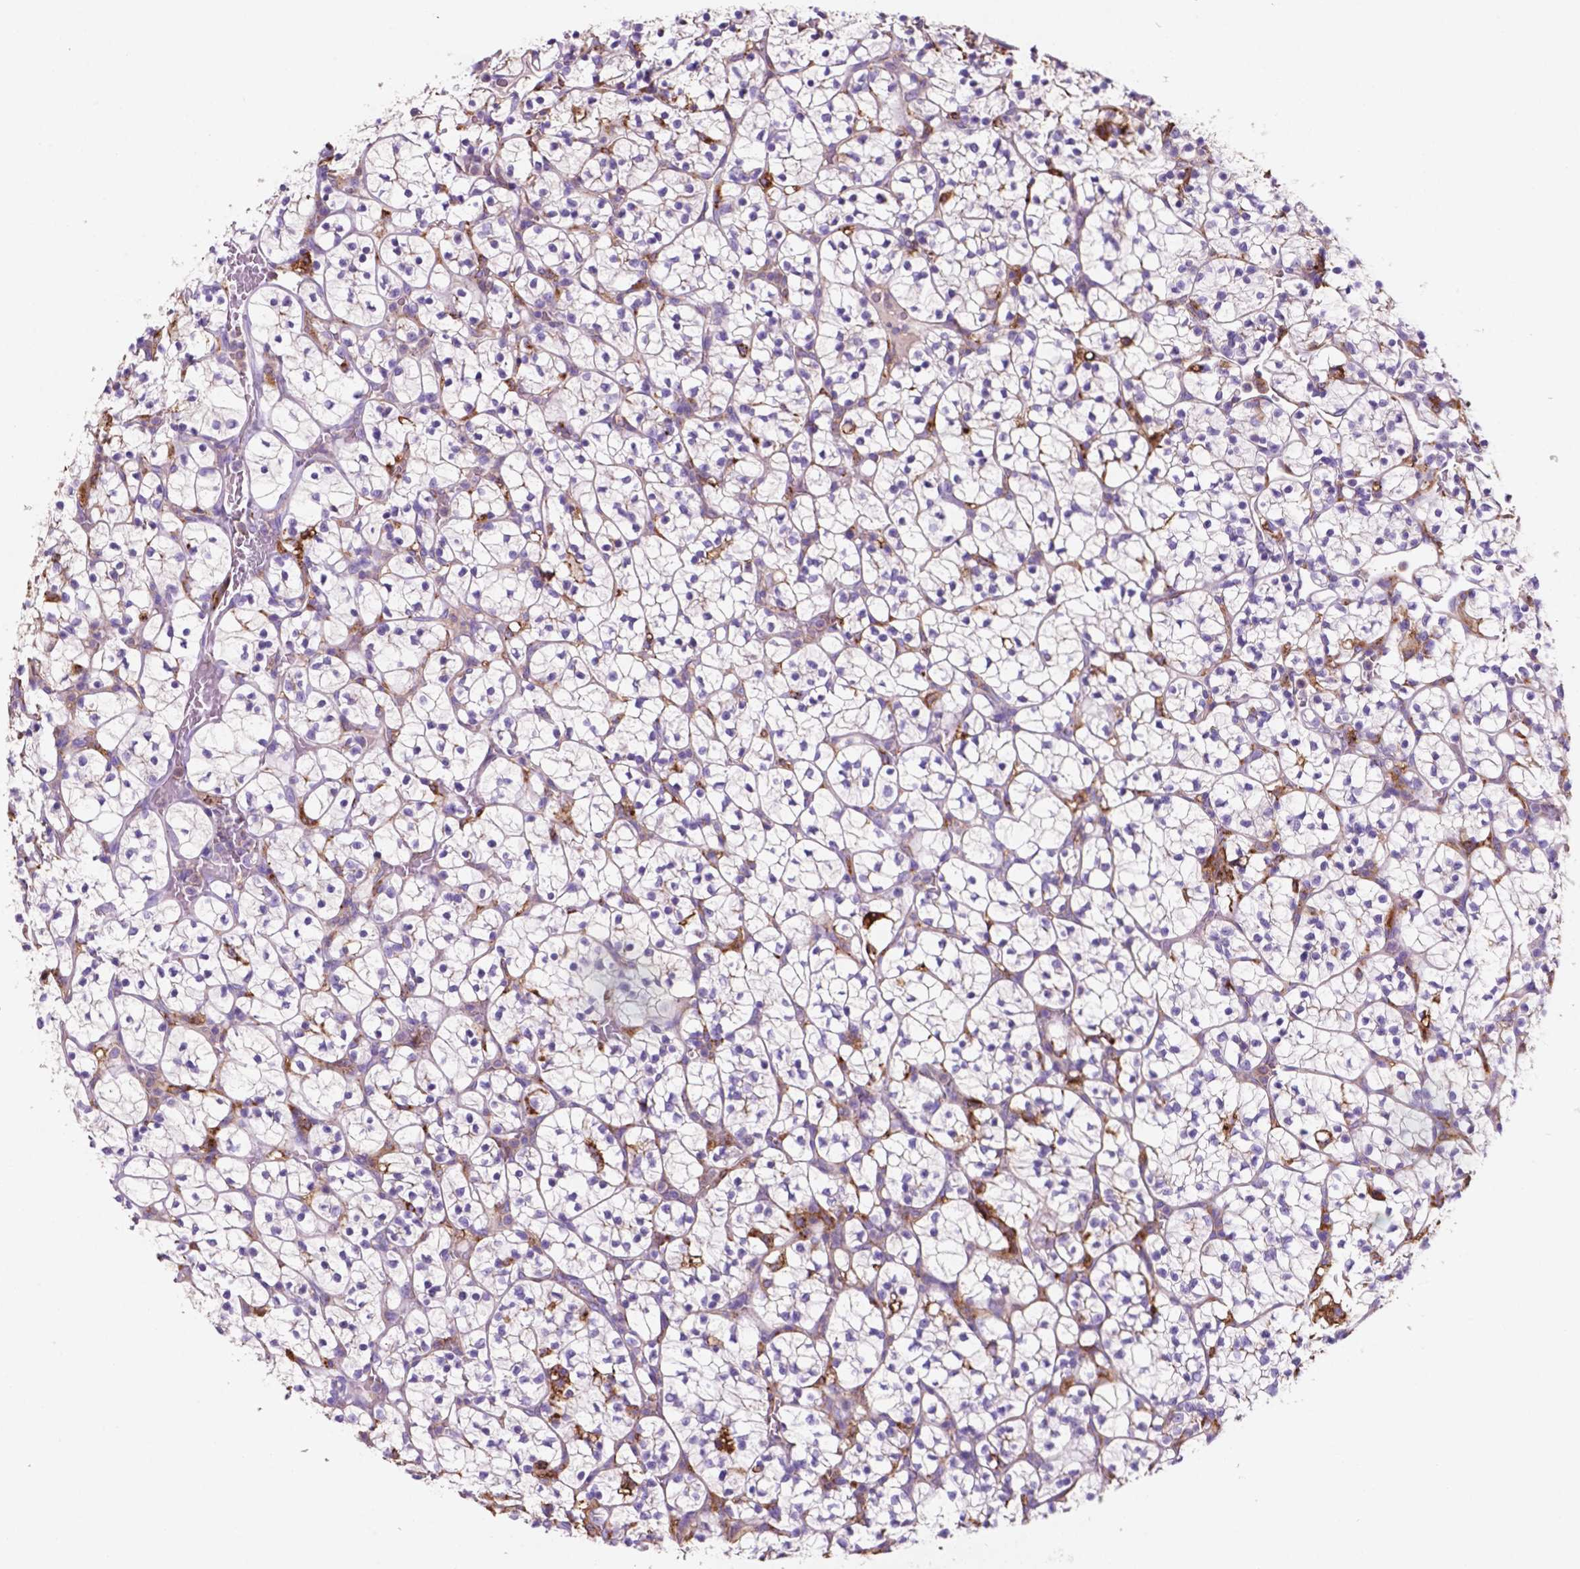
{"staining": {"intensity": "negative", "quantity": "none", "location": "none"}, "tissue": "renal cancer", "cell_type": "Tumor cells", "image_type": "cancer", "snomed": [{"axis": "morphology", "description": "Adenocarcinoma, NOS"}, {"axis": "topography", "description": "Kidney"}], "caption": "Tumor cells are negative for protein expression in human renal adenocarcinoma.", "gene": "MKRN2OS", "patient": {"sex": "female", "age": 89}}